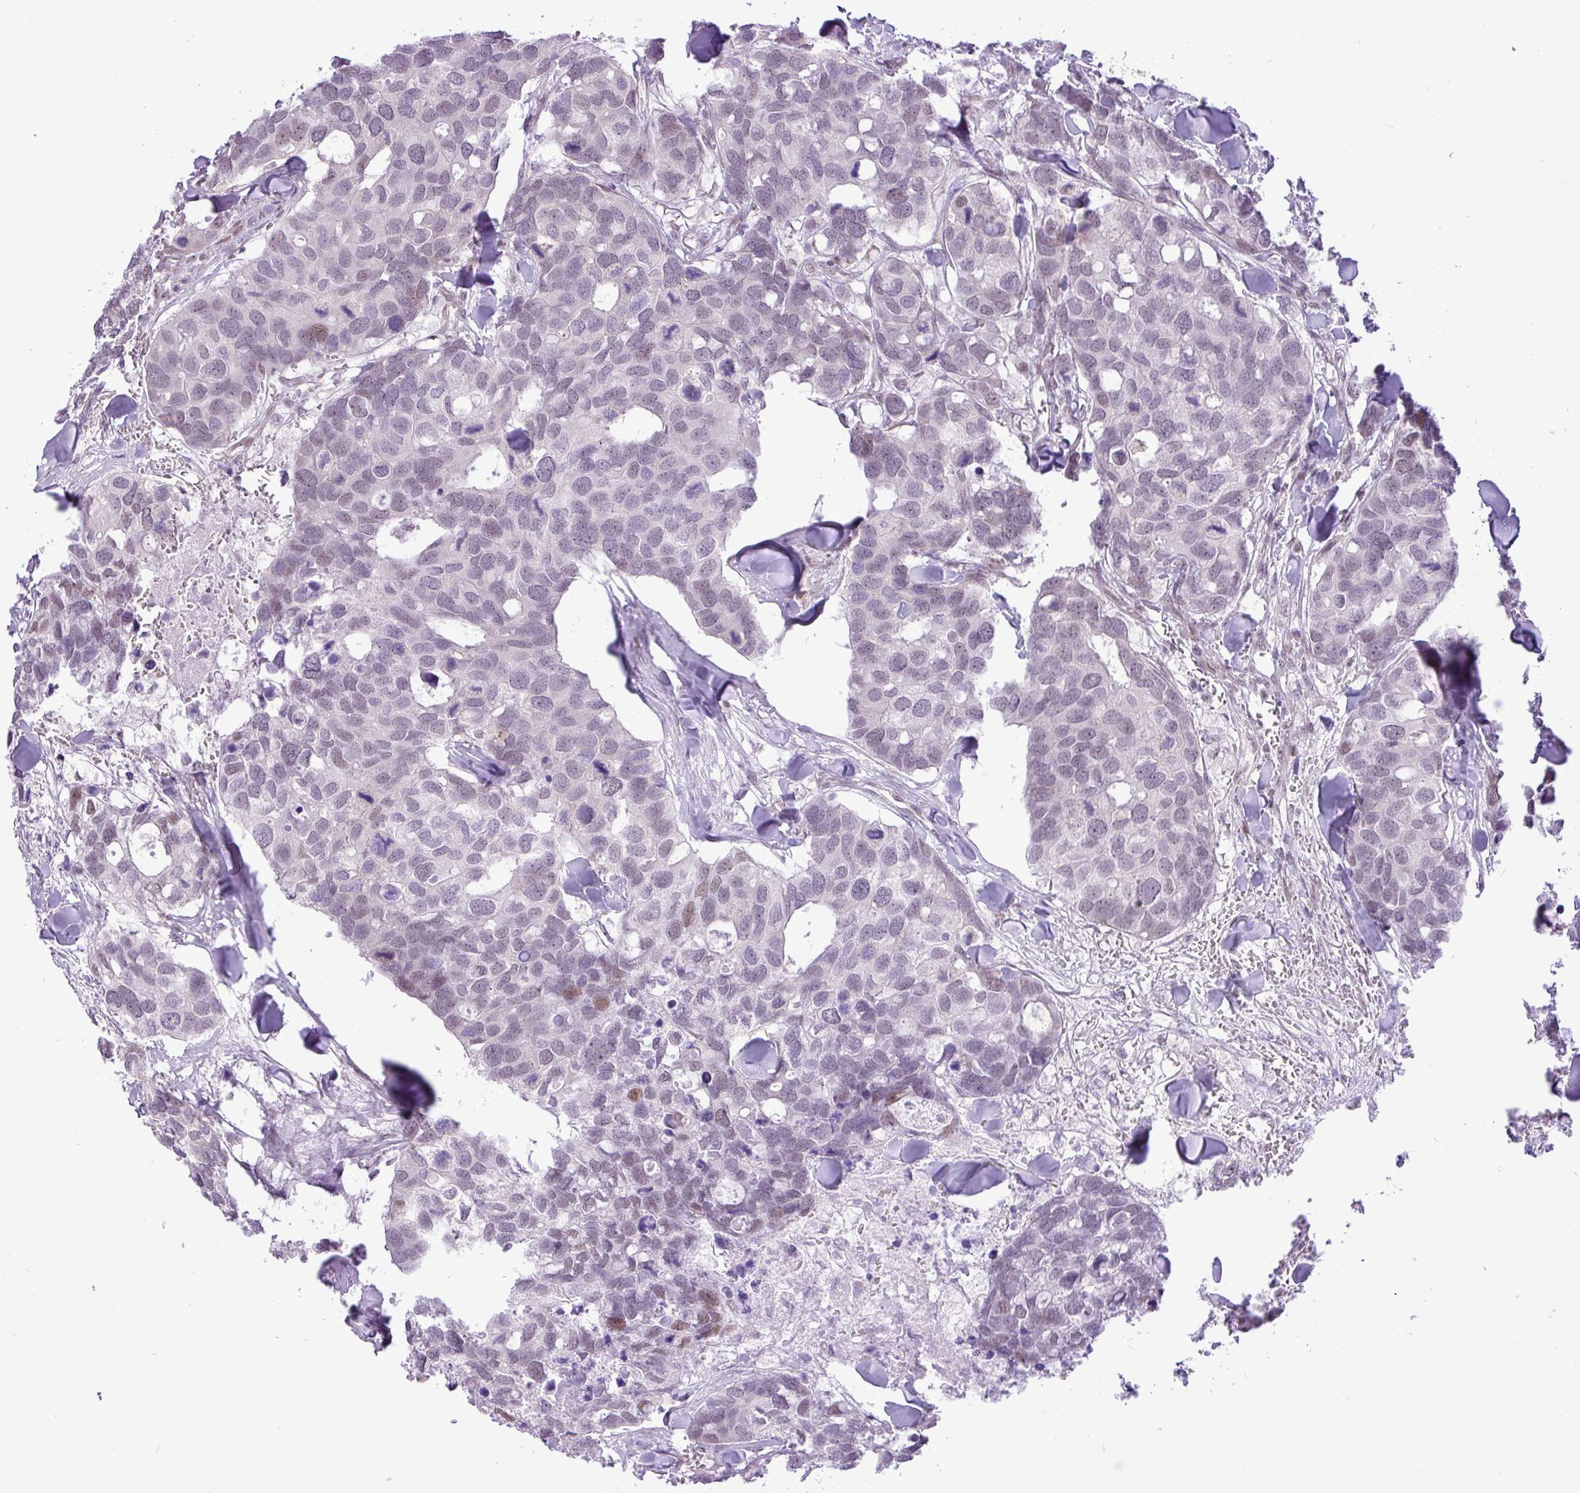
{"staining": {"intensity": "weak", "quantity": "<25%", "location": "nuclear"}, "tissue": "breast cancer", "cell_type": "Tumor cells", "image_type": "cancer", "snomed": [{"axis": "morphology", "description": "Duct carcinoma"}, {"axis": "topography", "description": "Breast"}], "caption": "A photomicrograph of breast cancer stained for a protein demonstrates no brown staining in tumor cells.", "gene": "ELOA2", "patient": {"sex": "female", "age": 83}}